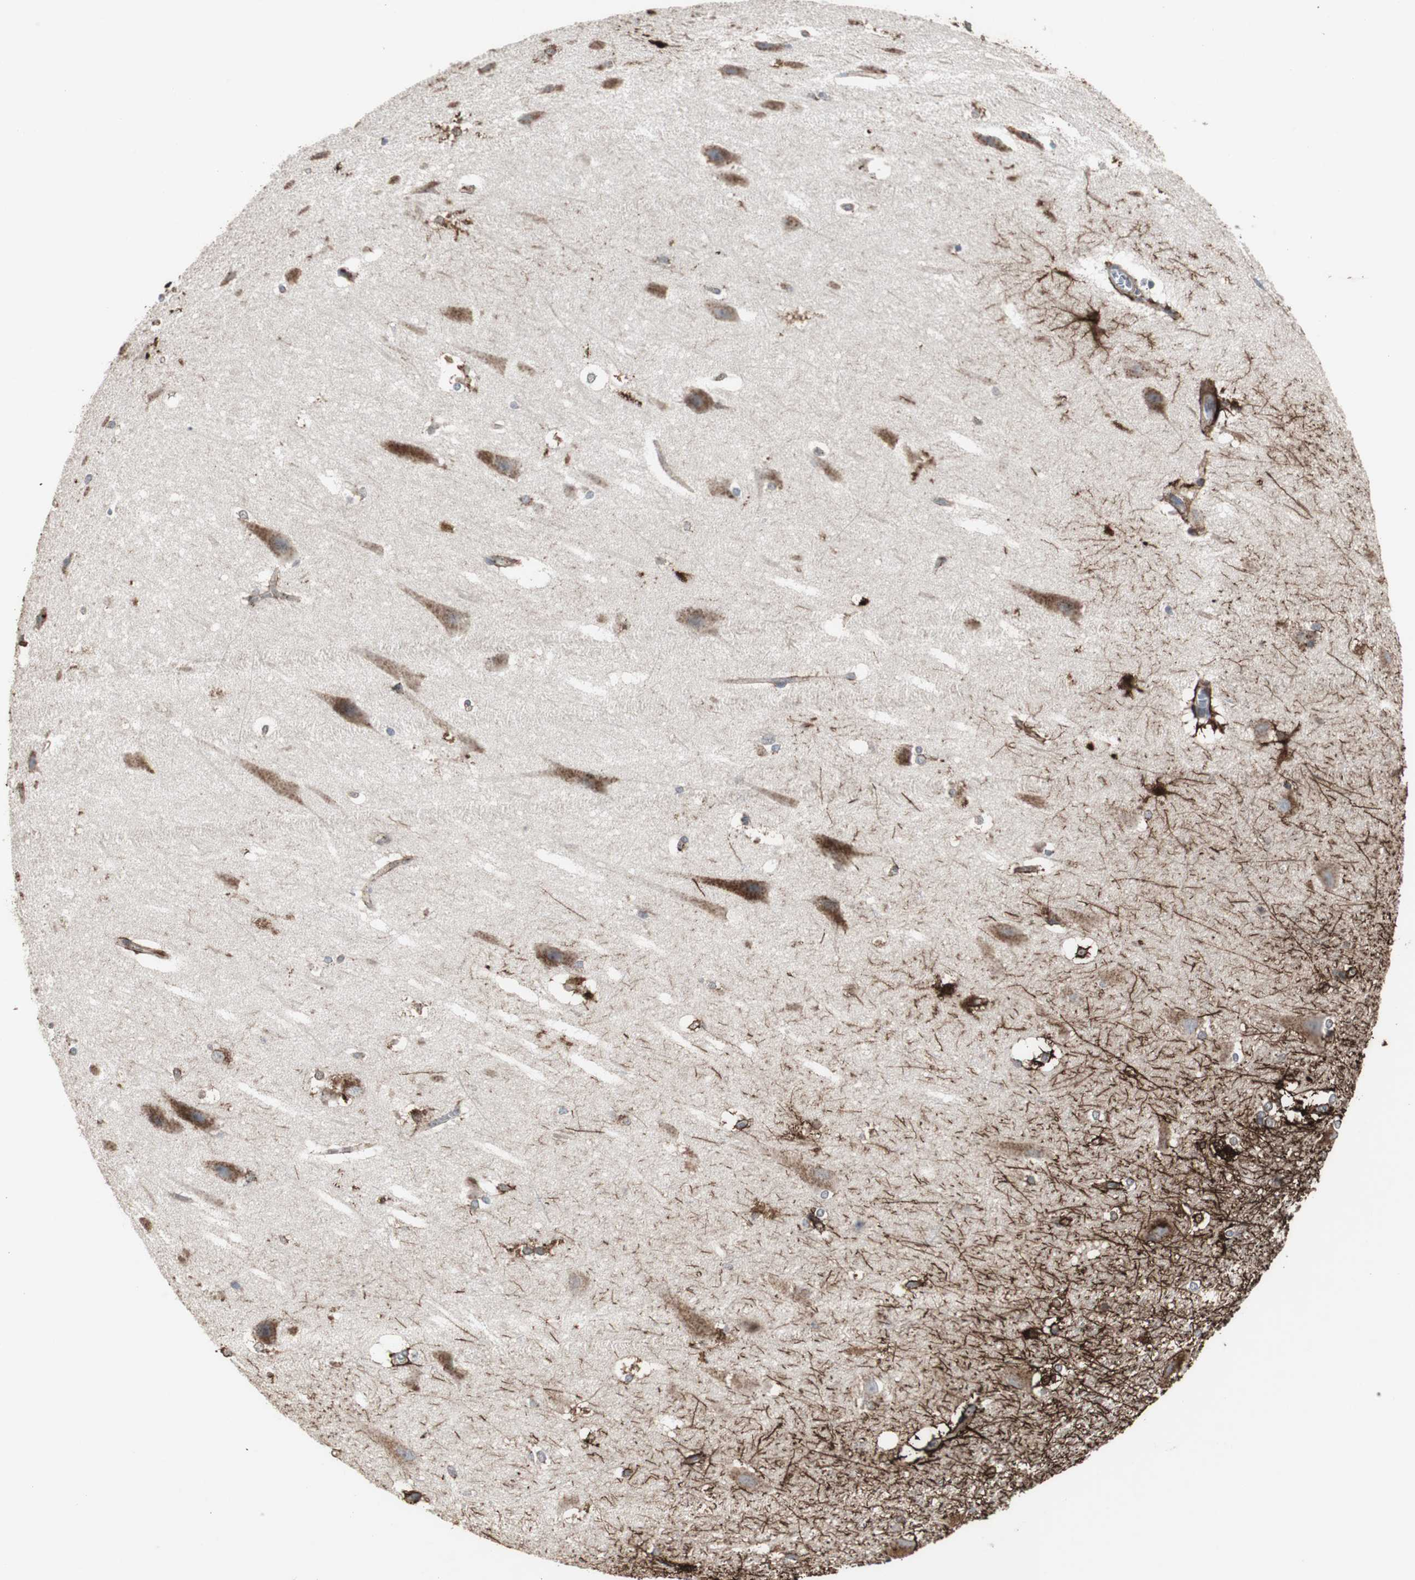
{"staining": {"intensity": "strong", "quantity": "25%-75%", "location": "cytoplasmic/membranous"}, "tissue": "hippocampus", "cell_type": "Glial cells", "image_type": "normal", "snomed": [{"axis": "morphology", "description": "Normal tissue, NOS"}, {"axis": "topography", "description": "Hippocampus"}], "caption": "Immunohistochemical staining of normal human hippocampus reveals high levels of strong cytoplasmic/membranous expression in about 25%-75% of glial cells.", "gene": "GBA1", "patient": {"sex": "female", "age": 19}}